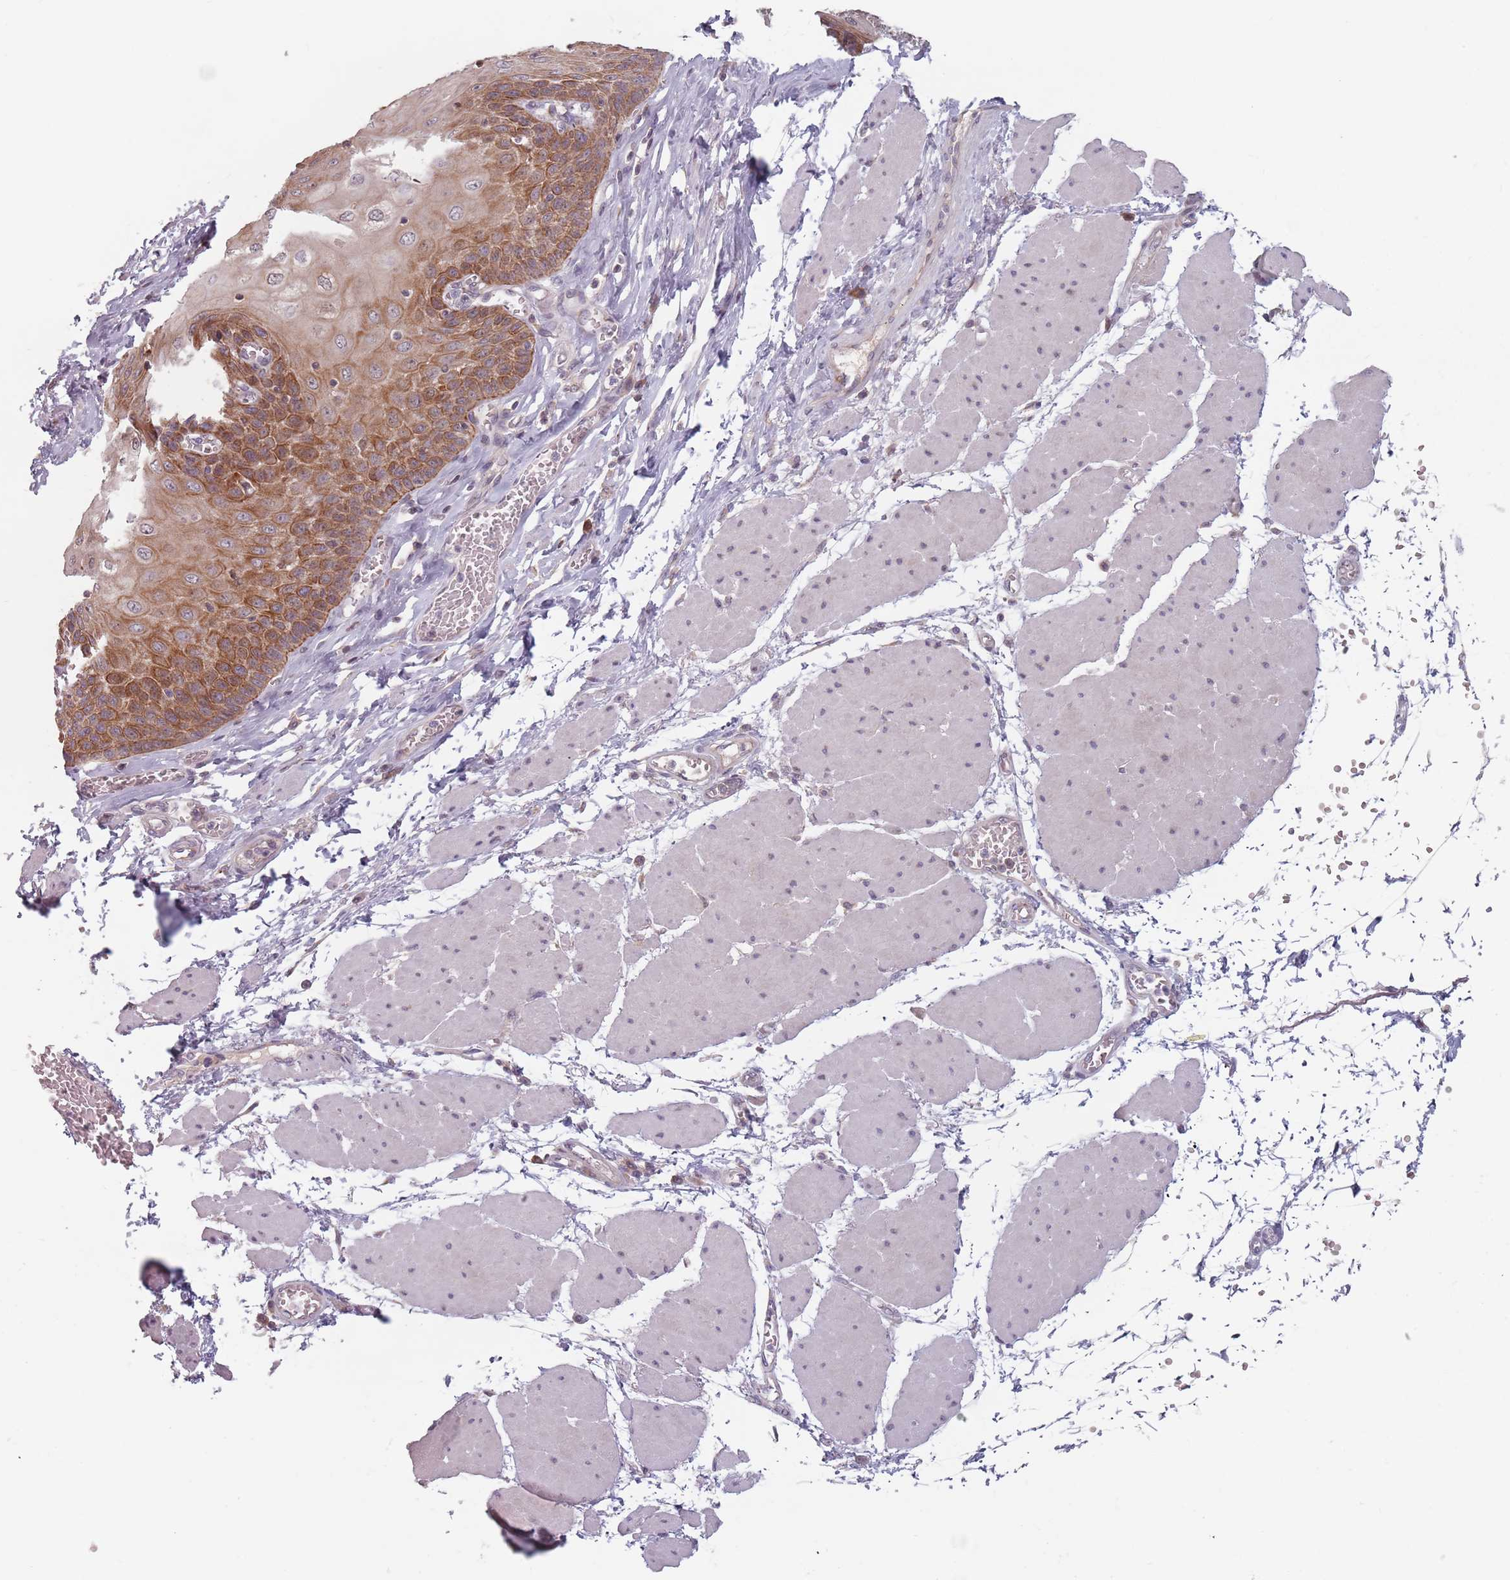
{"staining": {"intensity": "strong", "quantity": "25%-75%", "location": "cytoplasmic/membranous"}, "tissue": "esophagus", "cell_type": "Squamous epithelial cells", "image_type": "normal", "snomed": [{"axis": "morphology", "description": "Normal tissue, NOS"}, {"axis": "topography", "description": "Esophagus"}], "caption": "IHC of unremarkable human esophagus reveals high levels of strong cytoplasmic/membranous expression in about 25%-75% of squamous epithelial cells. The protein of interest is stained brown, and the nuclei are stained in blue (DAB (3,3'-diaminobenzidine) IHC with brightfield microscopy, high magnification).", "gene": "ADAL", "patient": {"sex": "male", "age": 60}}